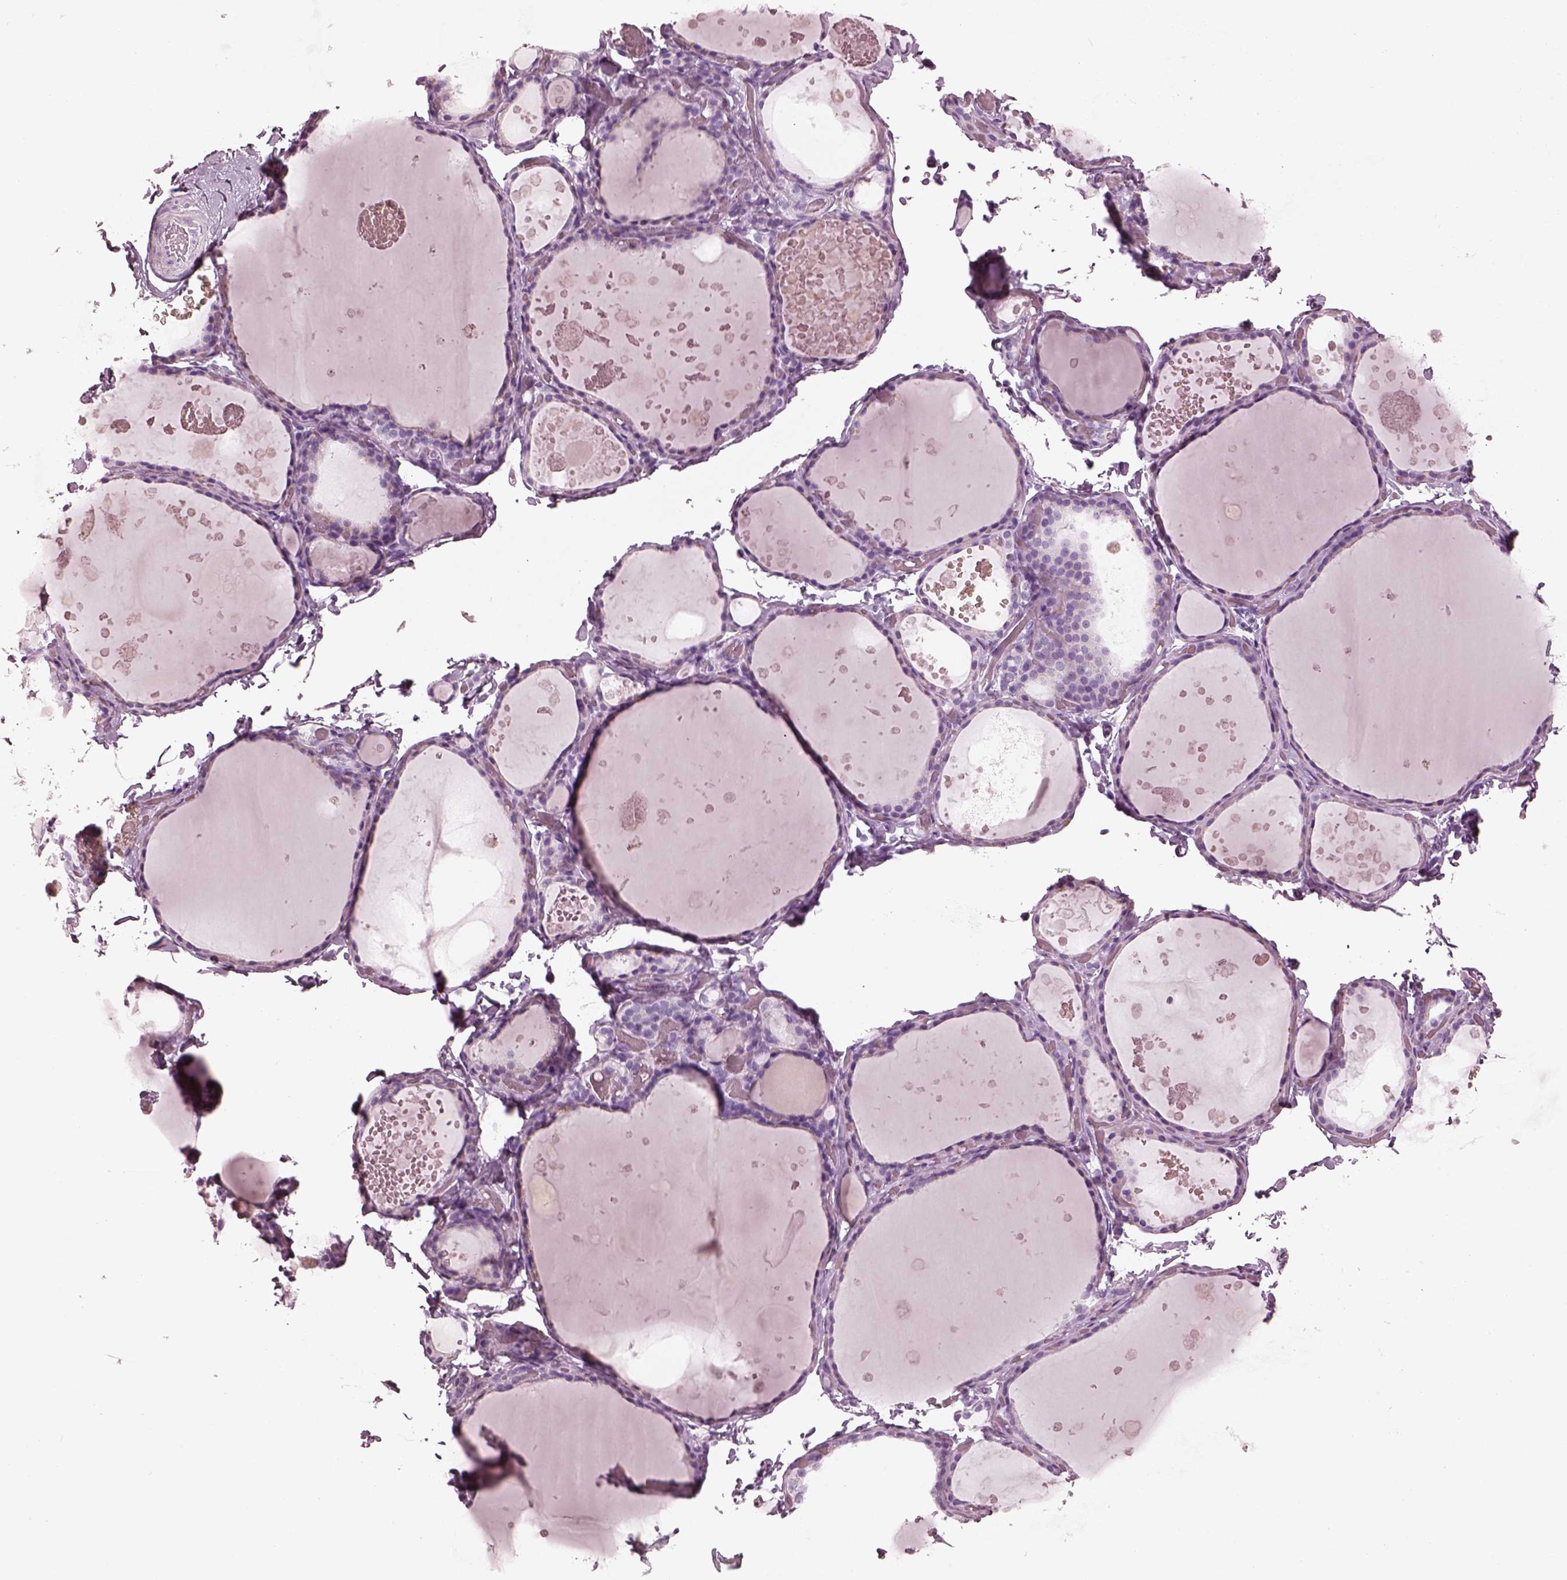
{"staining": {"intensity": "negative", "quantity": "none", "location": "none"}, "tissue": "thyroid gland", "cell_type": "Glandular cells", "image_type": "normal", "snomed": [{"axis": "morphology", "description": "Normal tissue, NOS"}, {"axis": "topography", "description": "Thyroid gland"}], "caption": "Image shows no protein staining in glandular cells of normal thyroid gland.", "gene": "FABP9", "patient": {"sex": "female", "age": 56}}